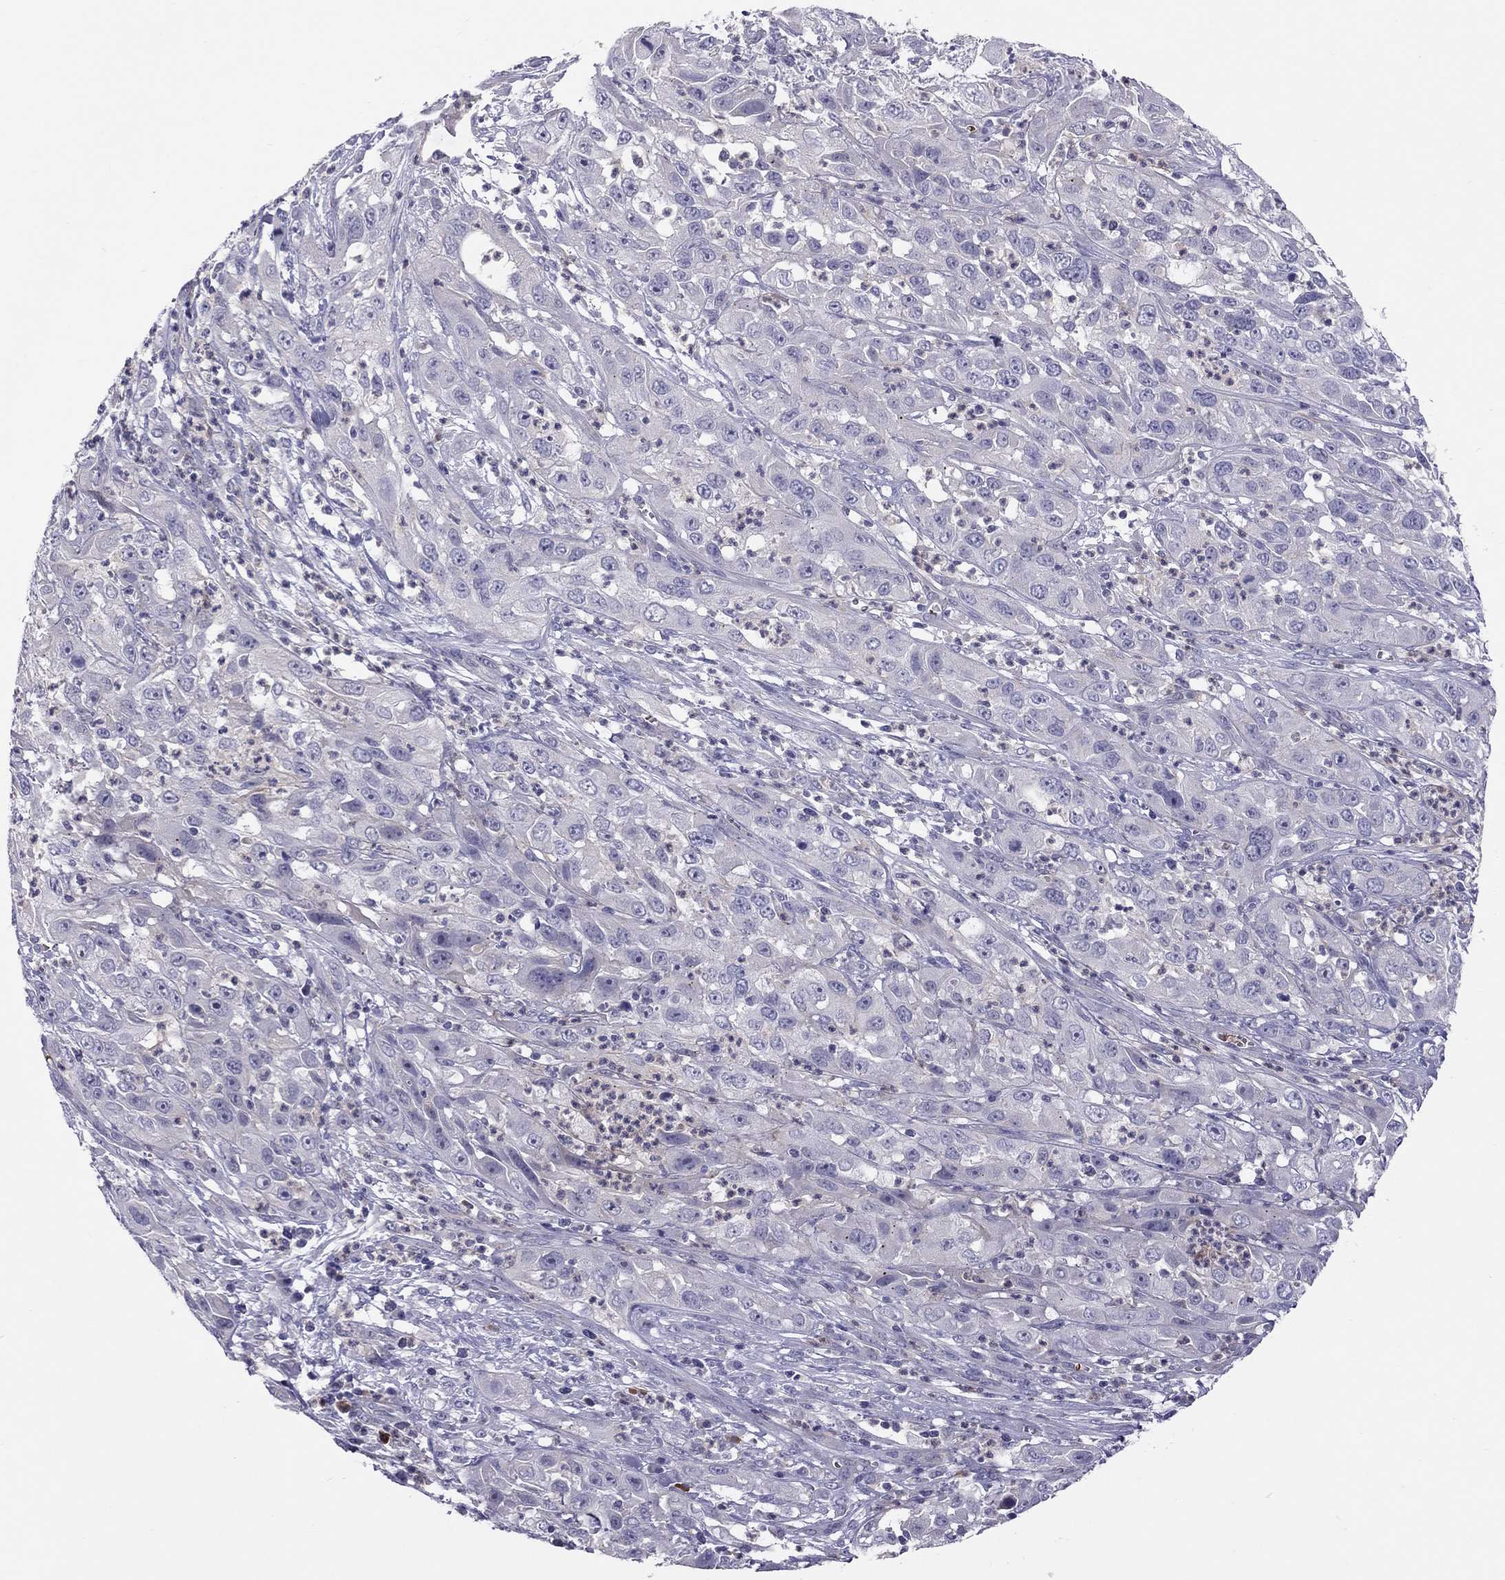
{"staining": {"intensity": "negative", "quantity": "none", "location": "none"}, "tissue": "cervical cancer", "cell_type": "Tumor cells", "image_type": "cancer", "snomed": [{"axis": "morphology", "description": "Squamous cell carcinoma, NOS"}, {"axis": "topography", "description": "Cervix"}], "caption": "This micrograph is of squamous cell carcinoma (cervical) stained with immunohistochemistry to label a protein in brown with the nuclei are counter-stained blue. There is no staining in tumor cells.", "gene": "FRMD1", "patient": {"sex": "female", "age": 32}}